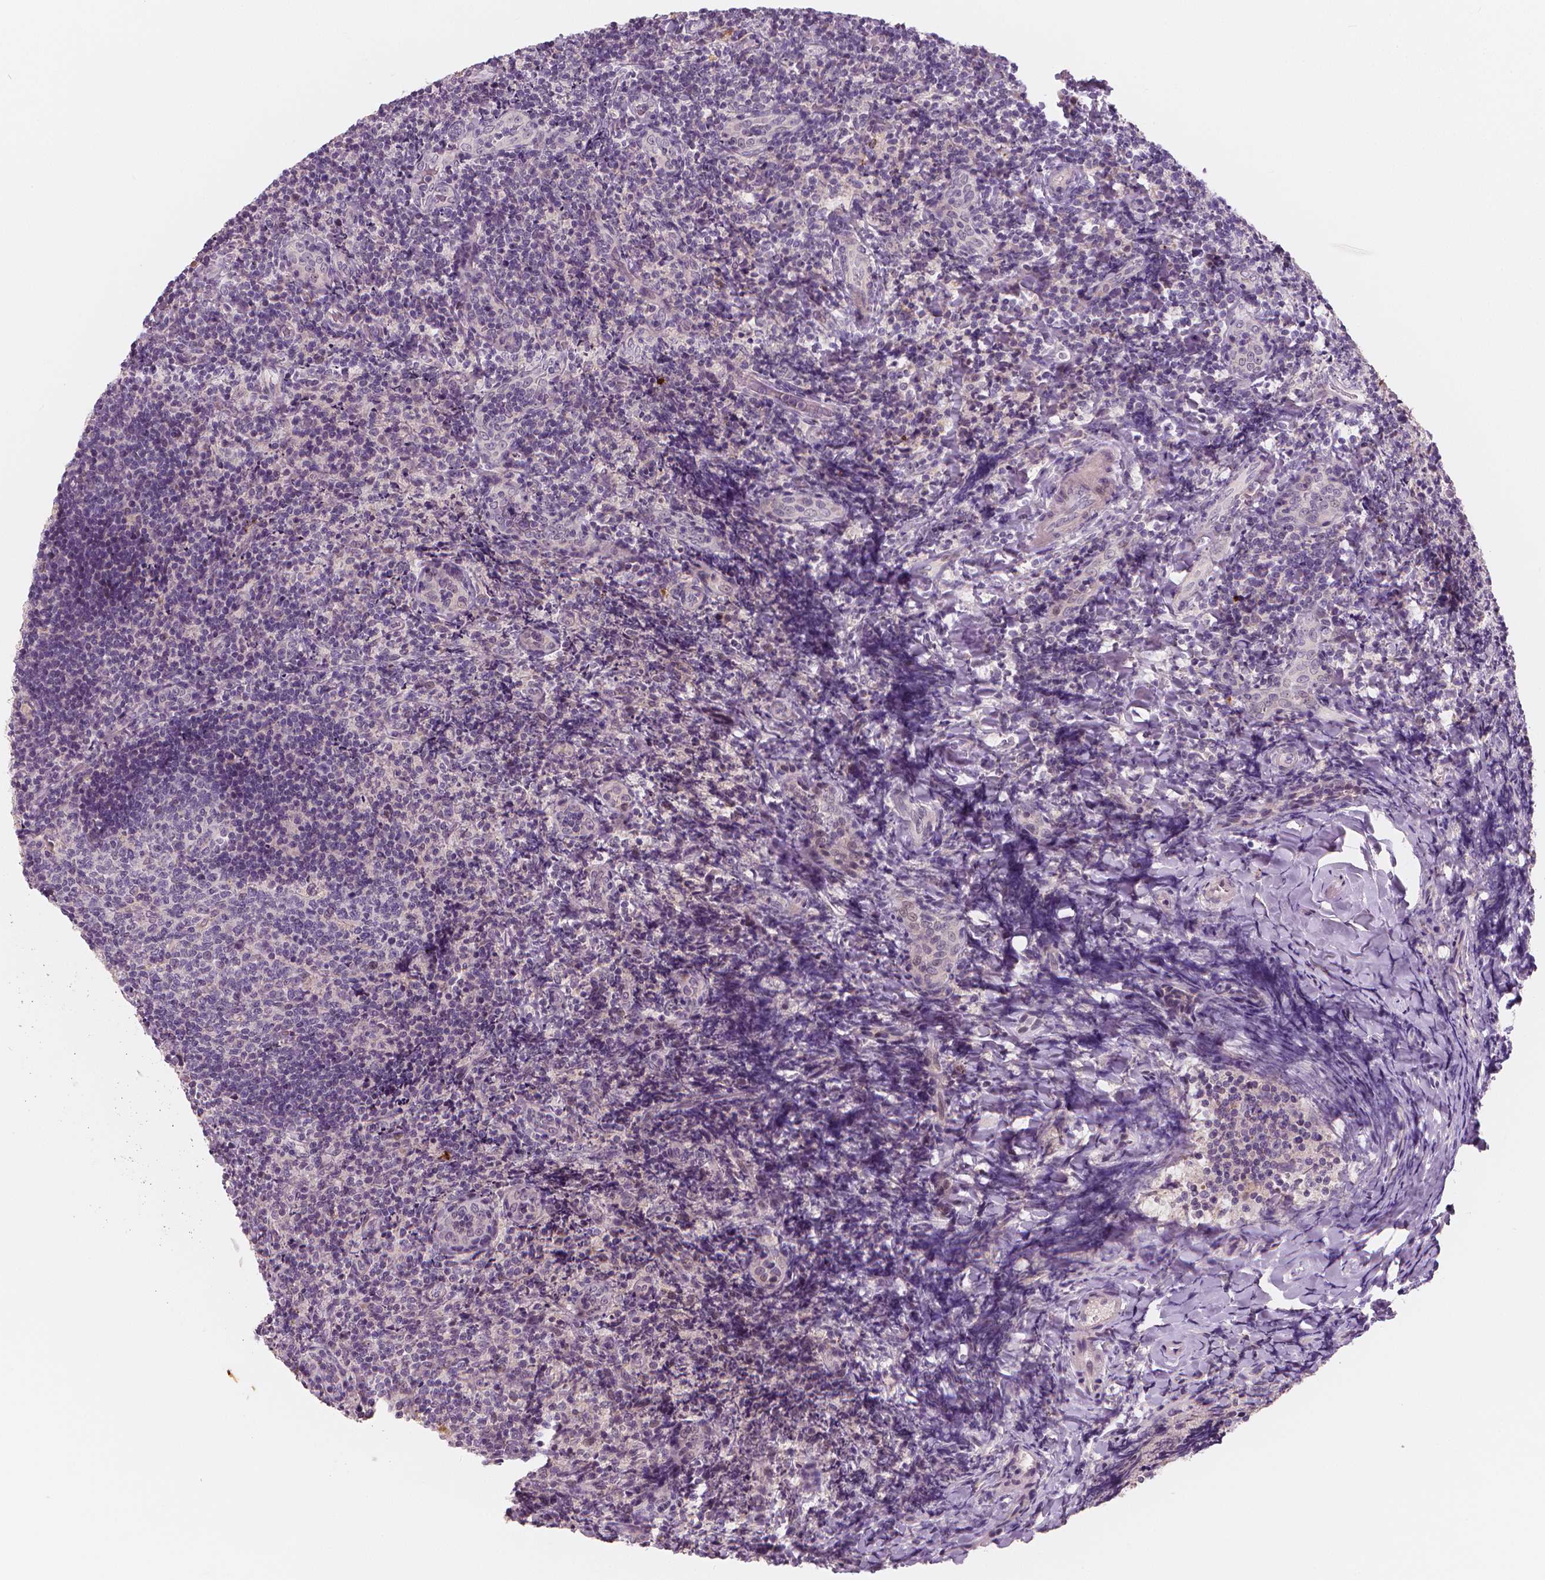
{"staining": {"intensity": "negative", "quantity": "none", "location": "none"}, "tissue": "tonsil", "cell_type": "Germinal center cells", "image_type": "normal", "snomed": [{"axis": "morphology", "description": "Normal tissue, NOS"}, {"axis": "topography", "description": "Tonsil"}], "caption": "Normal tonsil was stained to show a protein in brown. There is no significant expression in germinal center cells.", "gene": "RNASE7", "patient": {"sex": "female", "age": 10}}